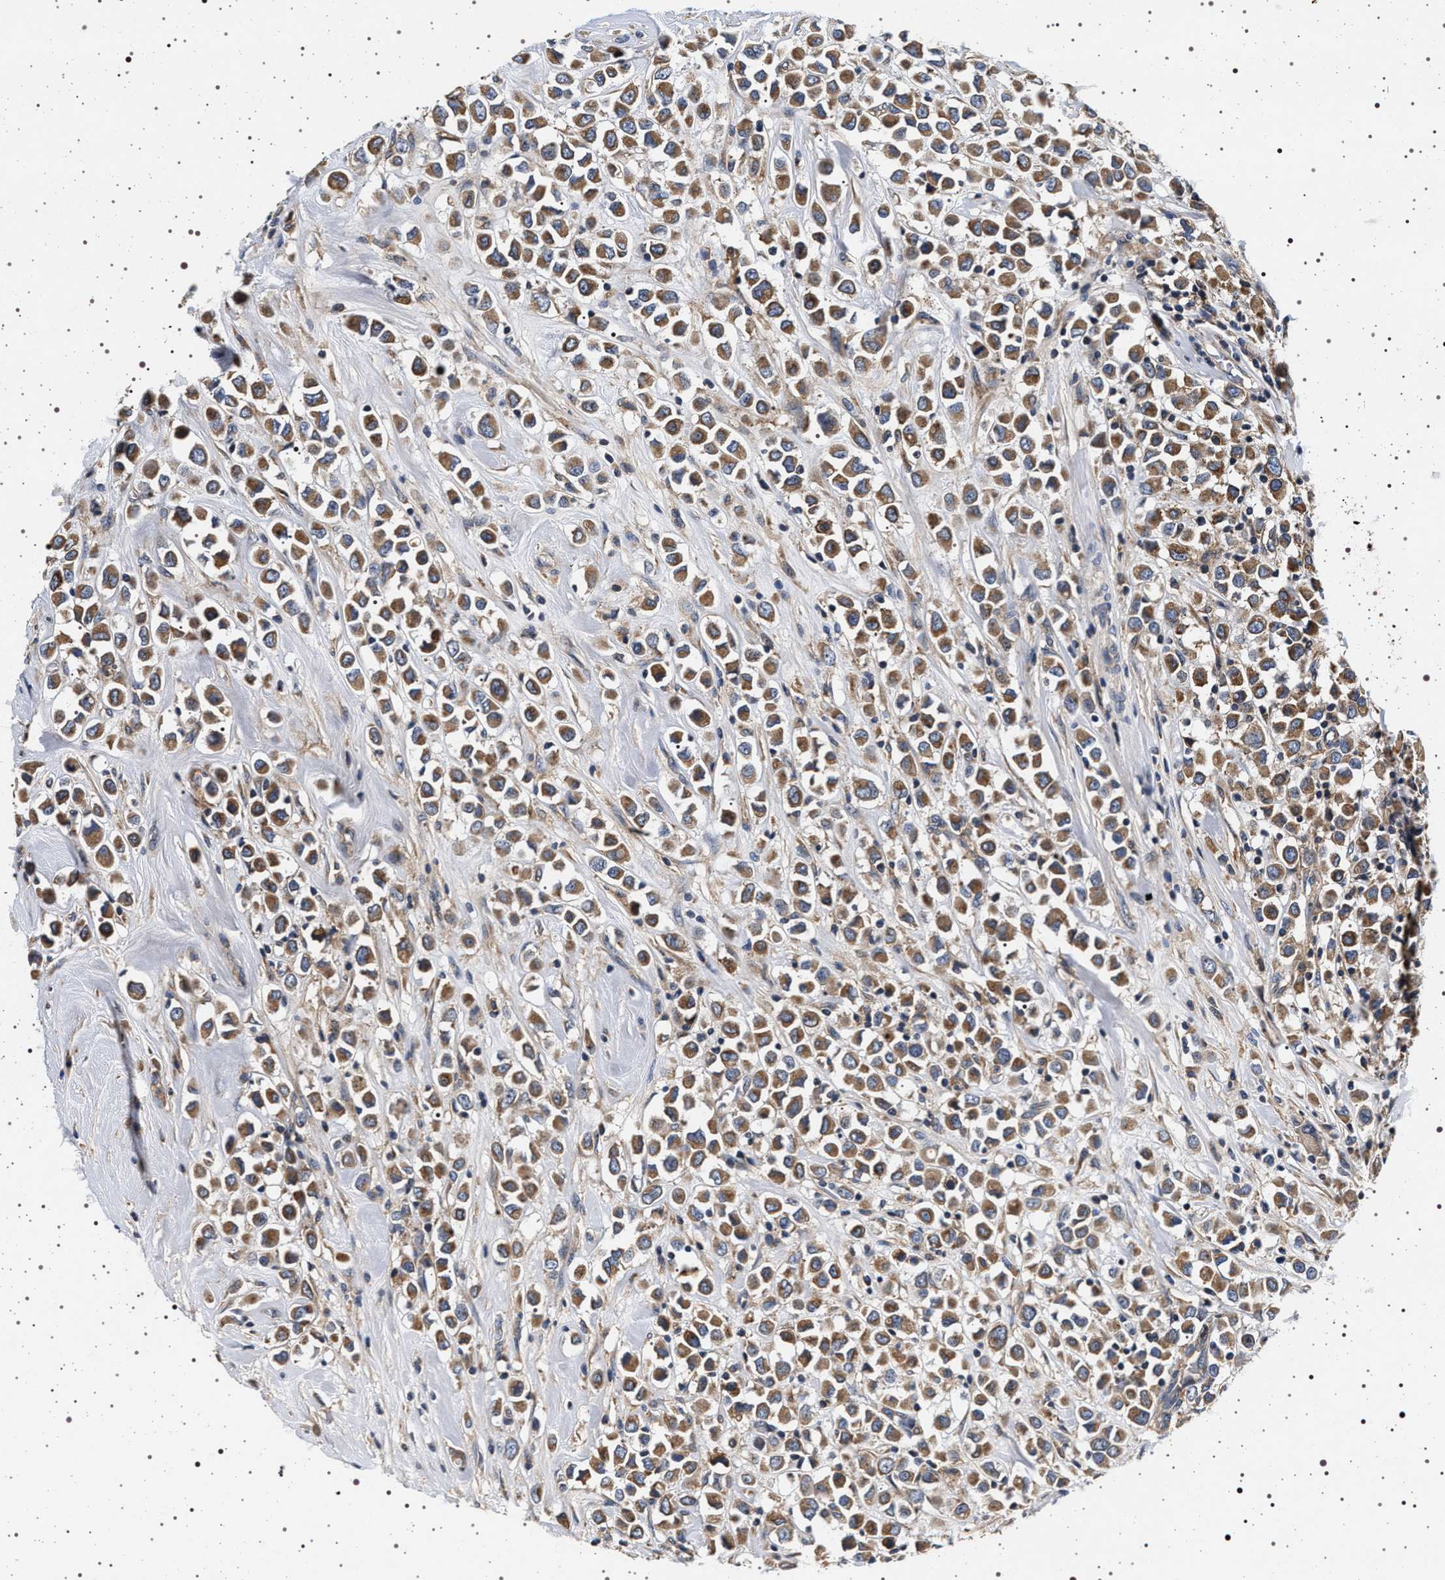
{"staining": {"intensity": "moderate", "quantity": ">75%", "location": "cytoplasmic/membranous"}, "tissue": "breast cancer", "cell_type": "Tumor cells", "image_type": "cancer", "snomed": [{"axis": "morphology", "description": "Duct carcinoma"}, {"axis": "topography", "description": "Breast"}], "caption": "Breast infiltrating ductal carcinoma stained with immunohistochemistry (IHC) shows moderate cytoplasmic/membranous expression in approximately >75% of tumor cells.", "gene": "DCBLD2", "patient": {"sex": "female", "age": 61}}